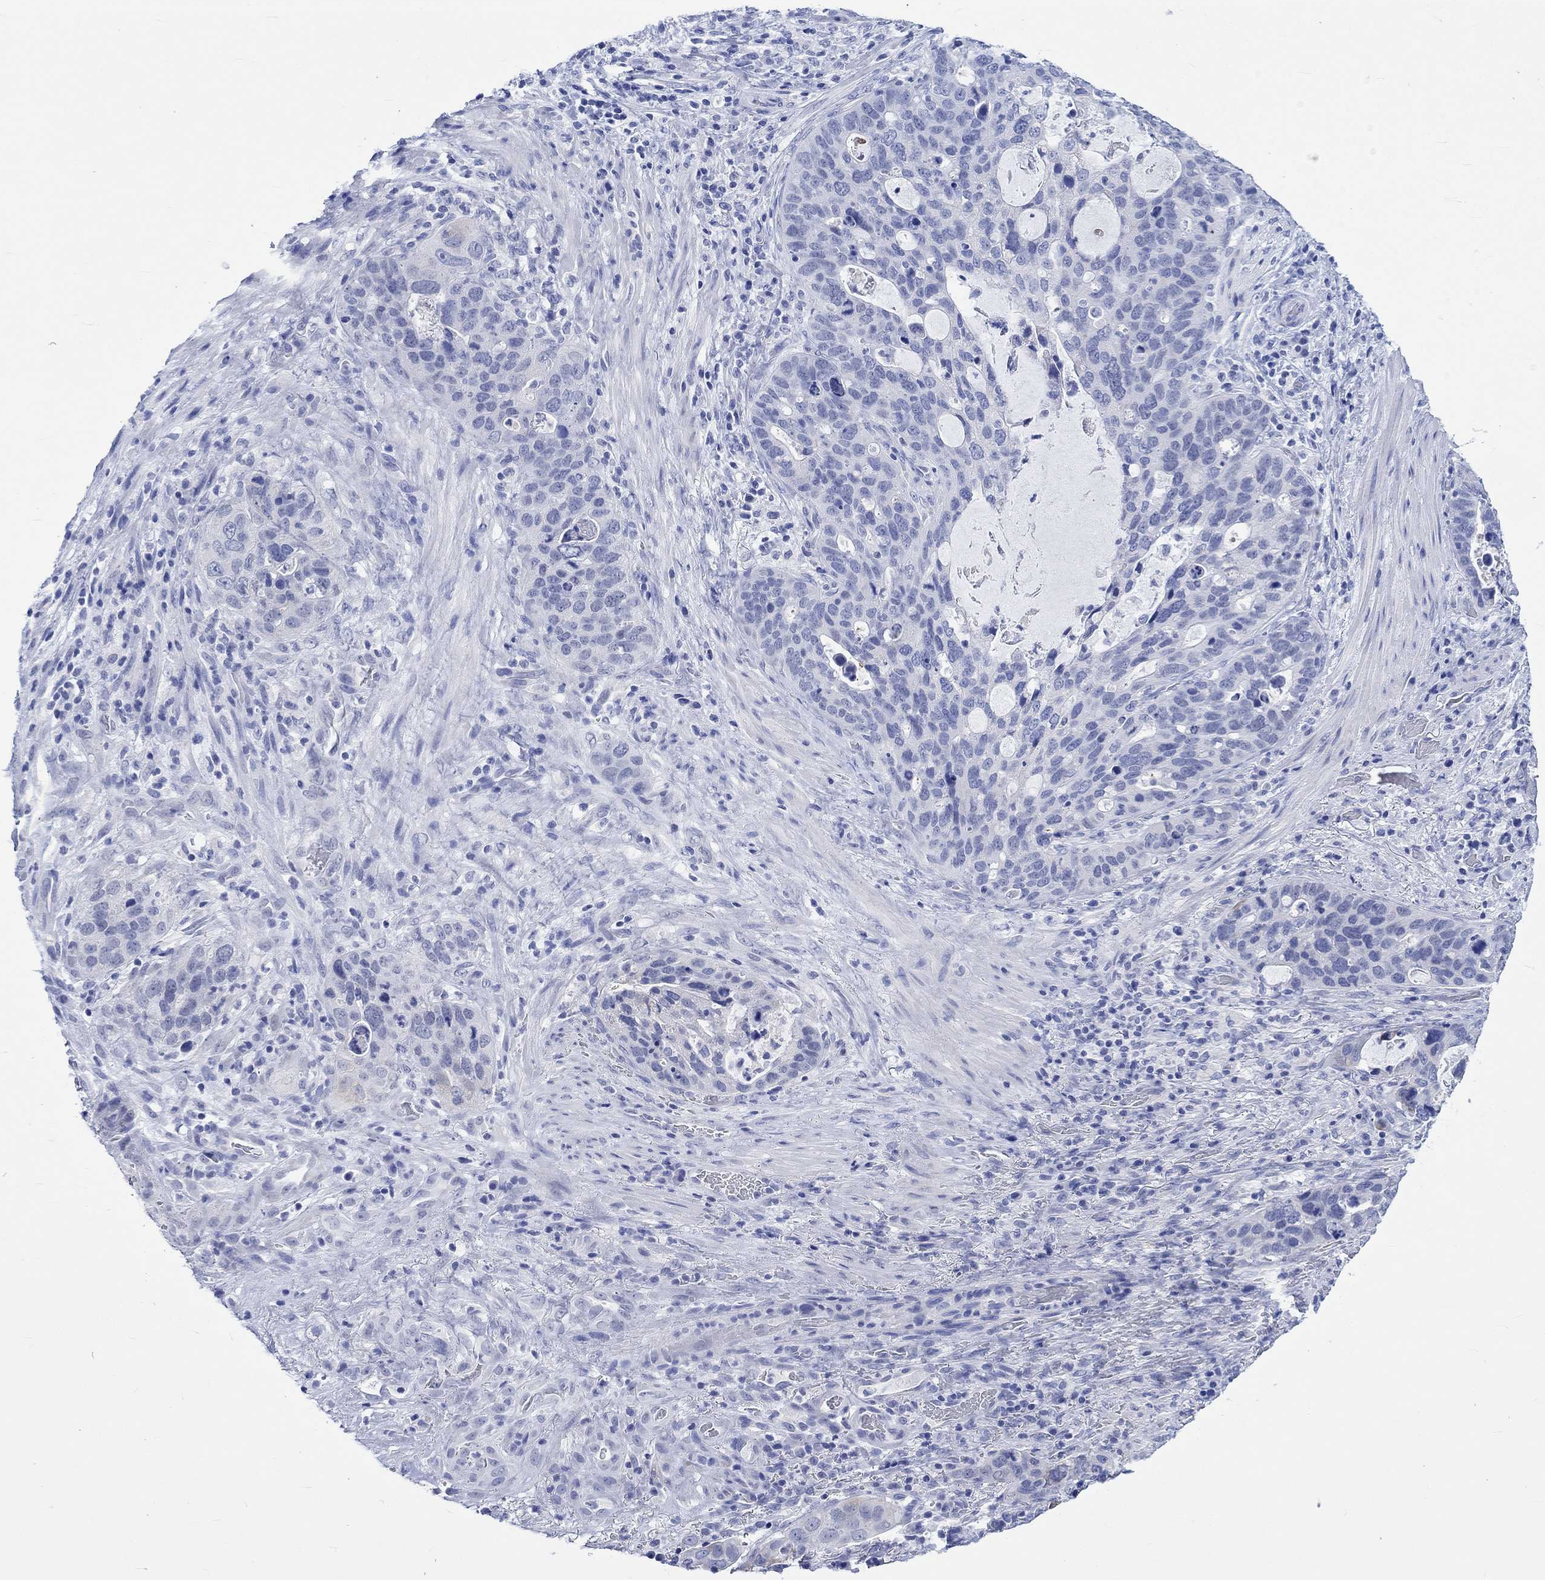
{"staining": {"intensity": "negative", "quantity": "none", "location": "none"}, "tissue": "stomach cancer", "cell_type": "Tumor cells", "image_type": "cancer", "snomed": [{"axis": "morphology", "description": "Adenocarcinoma, NOS"}, {"axis": "topography", "description": "Stomach"}], "caption": "This is a photomicrograph of immunohistochemistry staining of stomach adenocarcinoma, which shows no positivity in tumor cells. (DAB (3,3'-diaminobenzidine) IHC, high magnification).", "gene": "KLHL33", "patient": {"sex": "male", "age": 54}}